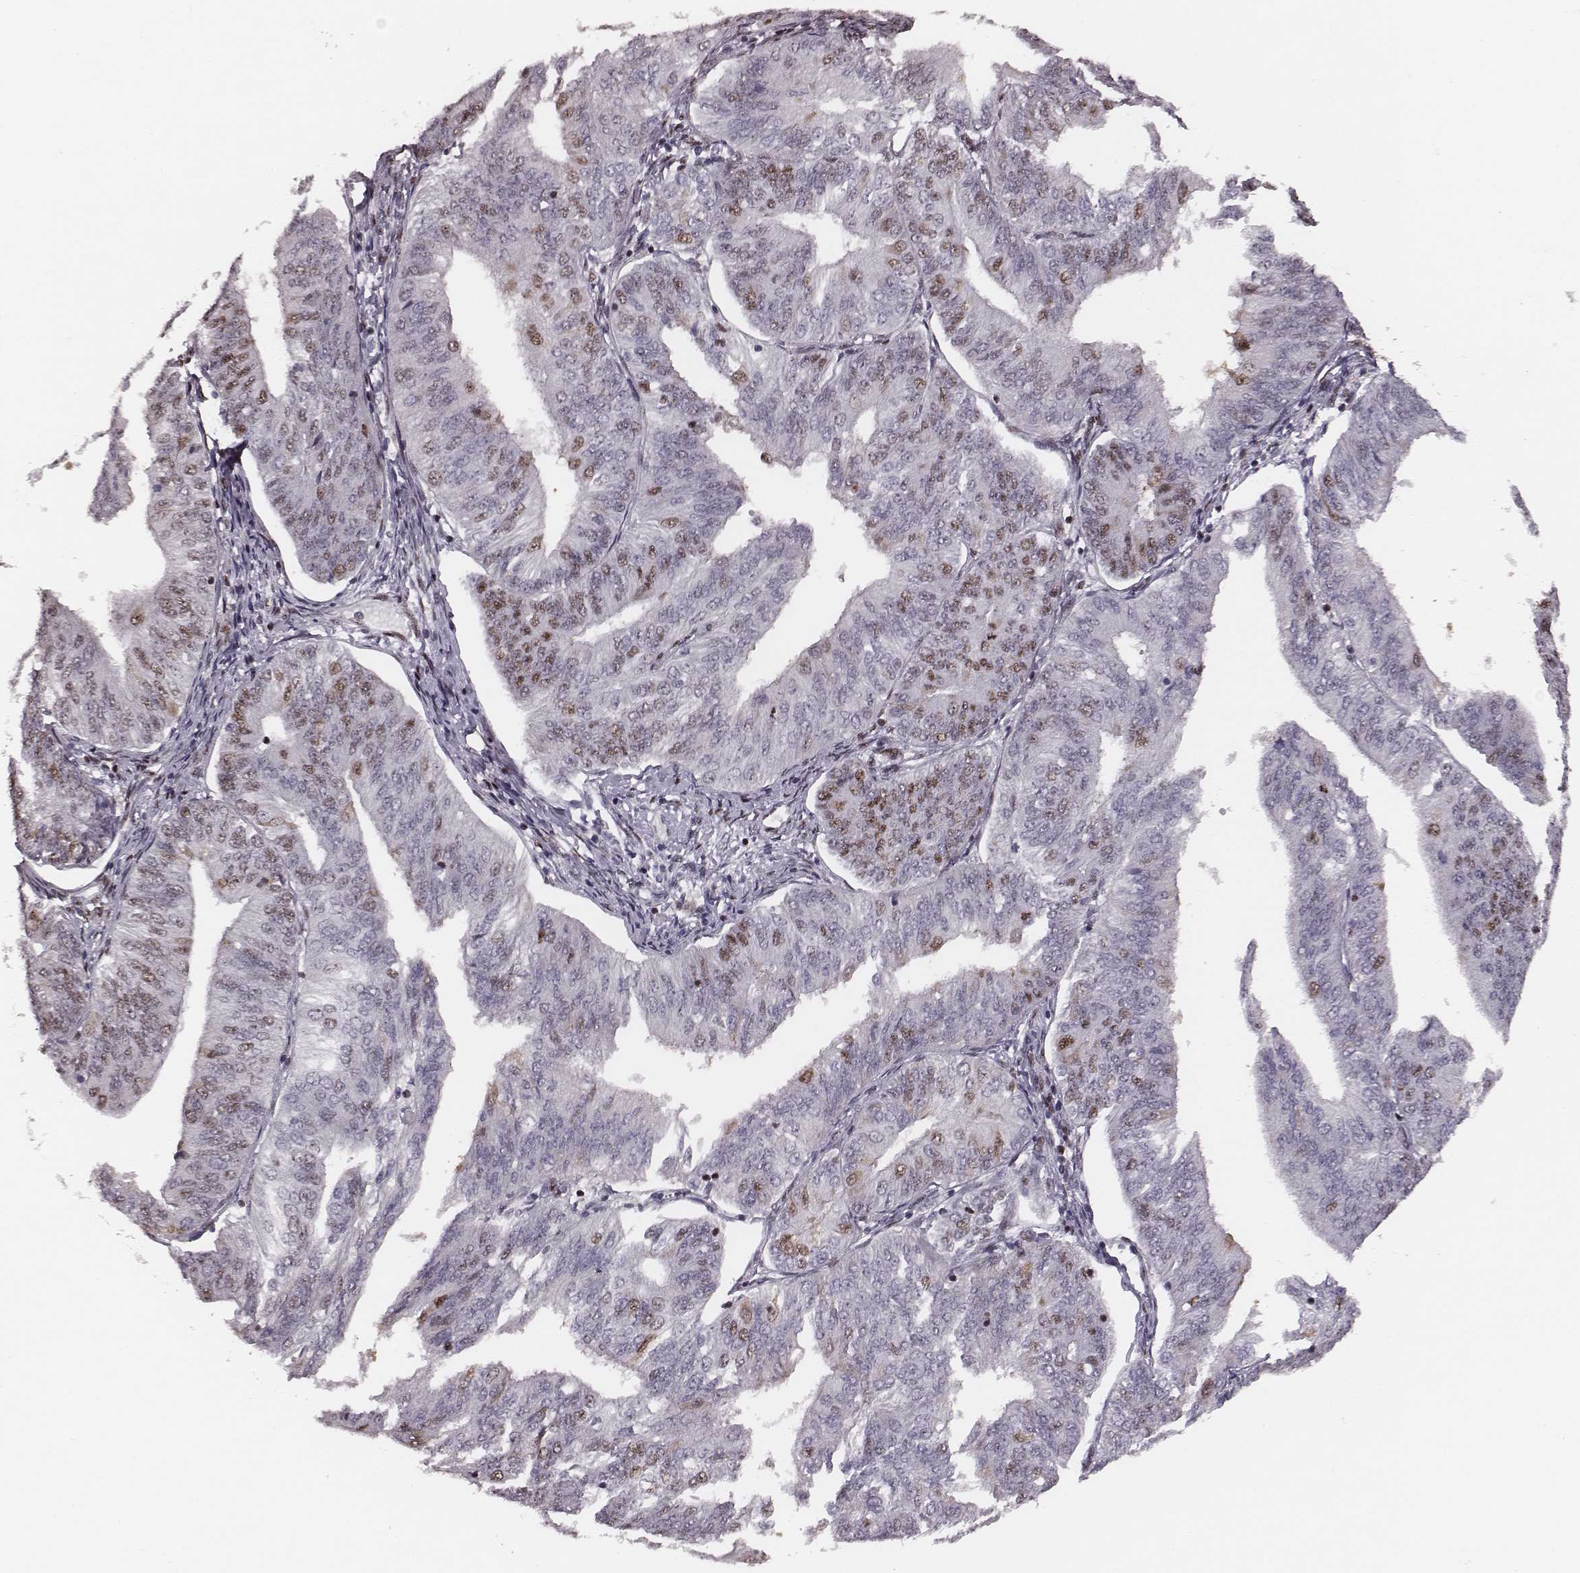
{"staining": {"intensity": "moderate", "quantity": "<25%", "location": "nuclear"}, "tissue": "endometrial cancer", "cell_type": "Tumor cells", "image_type": "cancer", "snomed": [{"axis": "morphology", "description": "Adenocarcinoma, NOS"}, {"axis": "topography", "description": "Endometrium"}], "caption": "The micrograph displays staining of endometrial cancer, revealing moderate nuclear protein expression (brown color) within tumor cells.", "gene": "LUC7L", "patient": {"sex": "female", "age": 58}}